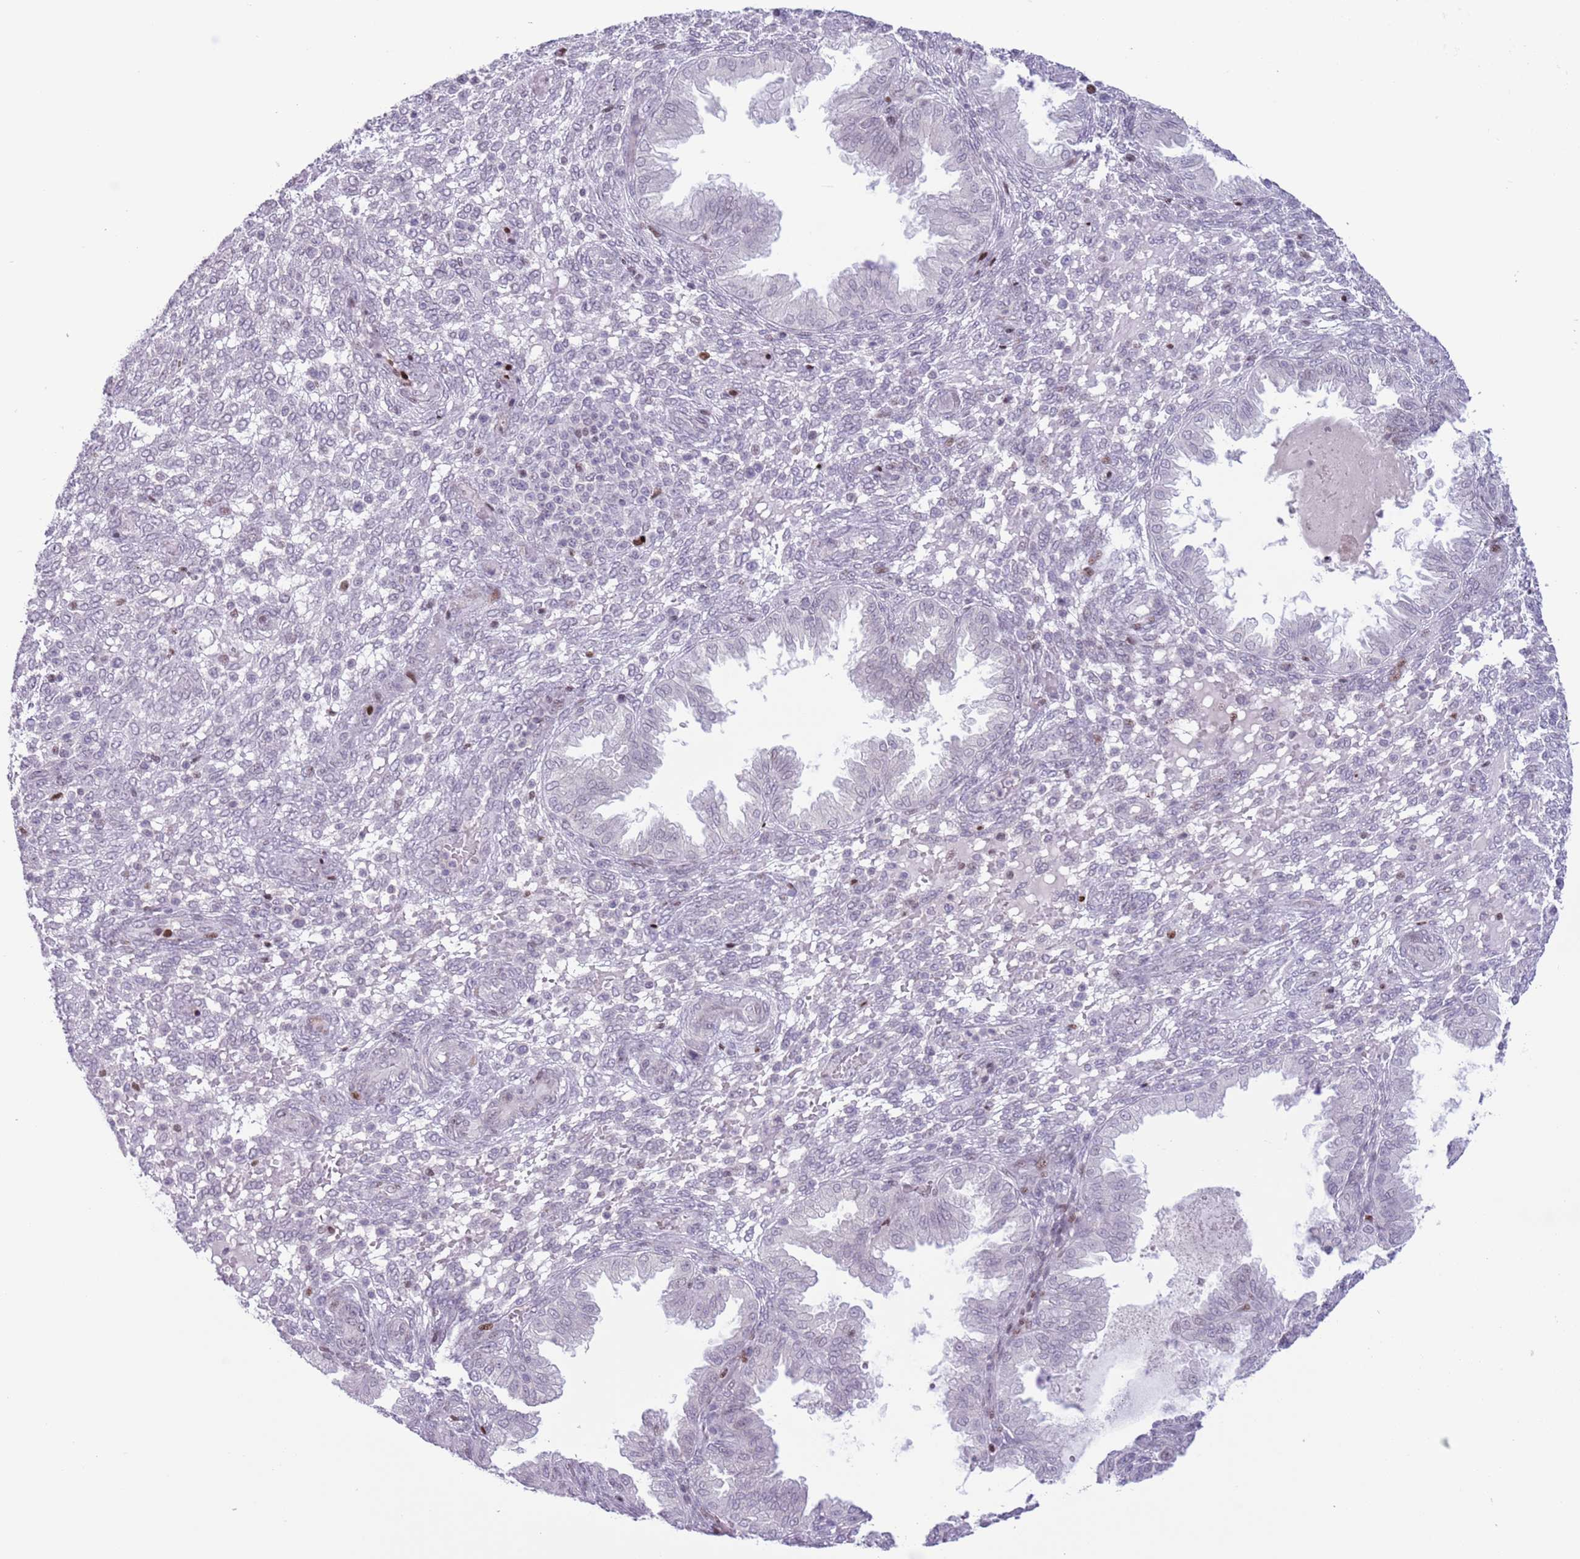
{"staining": {"intensity": "strong", "quantity": "25%-75%", "location": "nuclear"}, "tissue": "endometrium", "cell_type": "Cells in endometrial stroma", "image_type": "normal", "snomed": [{"axis": "morphology", "description": "Normal tissue, NOS"}, {"axis": "topography", "description": "Endometrium"}], "caption": "DAB immunohistochemical staining of unremarkable endometrium exhibits strong nuclear protein expression in about 25%-75% of cells in endometrial stroma. The protein is shown in brown color, while the nuclei are stained blue.", "gene": "MFSD10", "patient": {"sex": "female", "age": 33}}